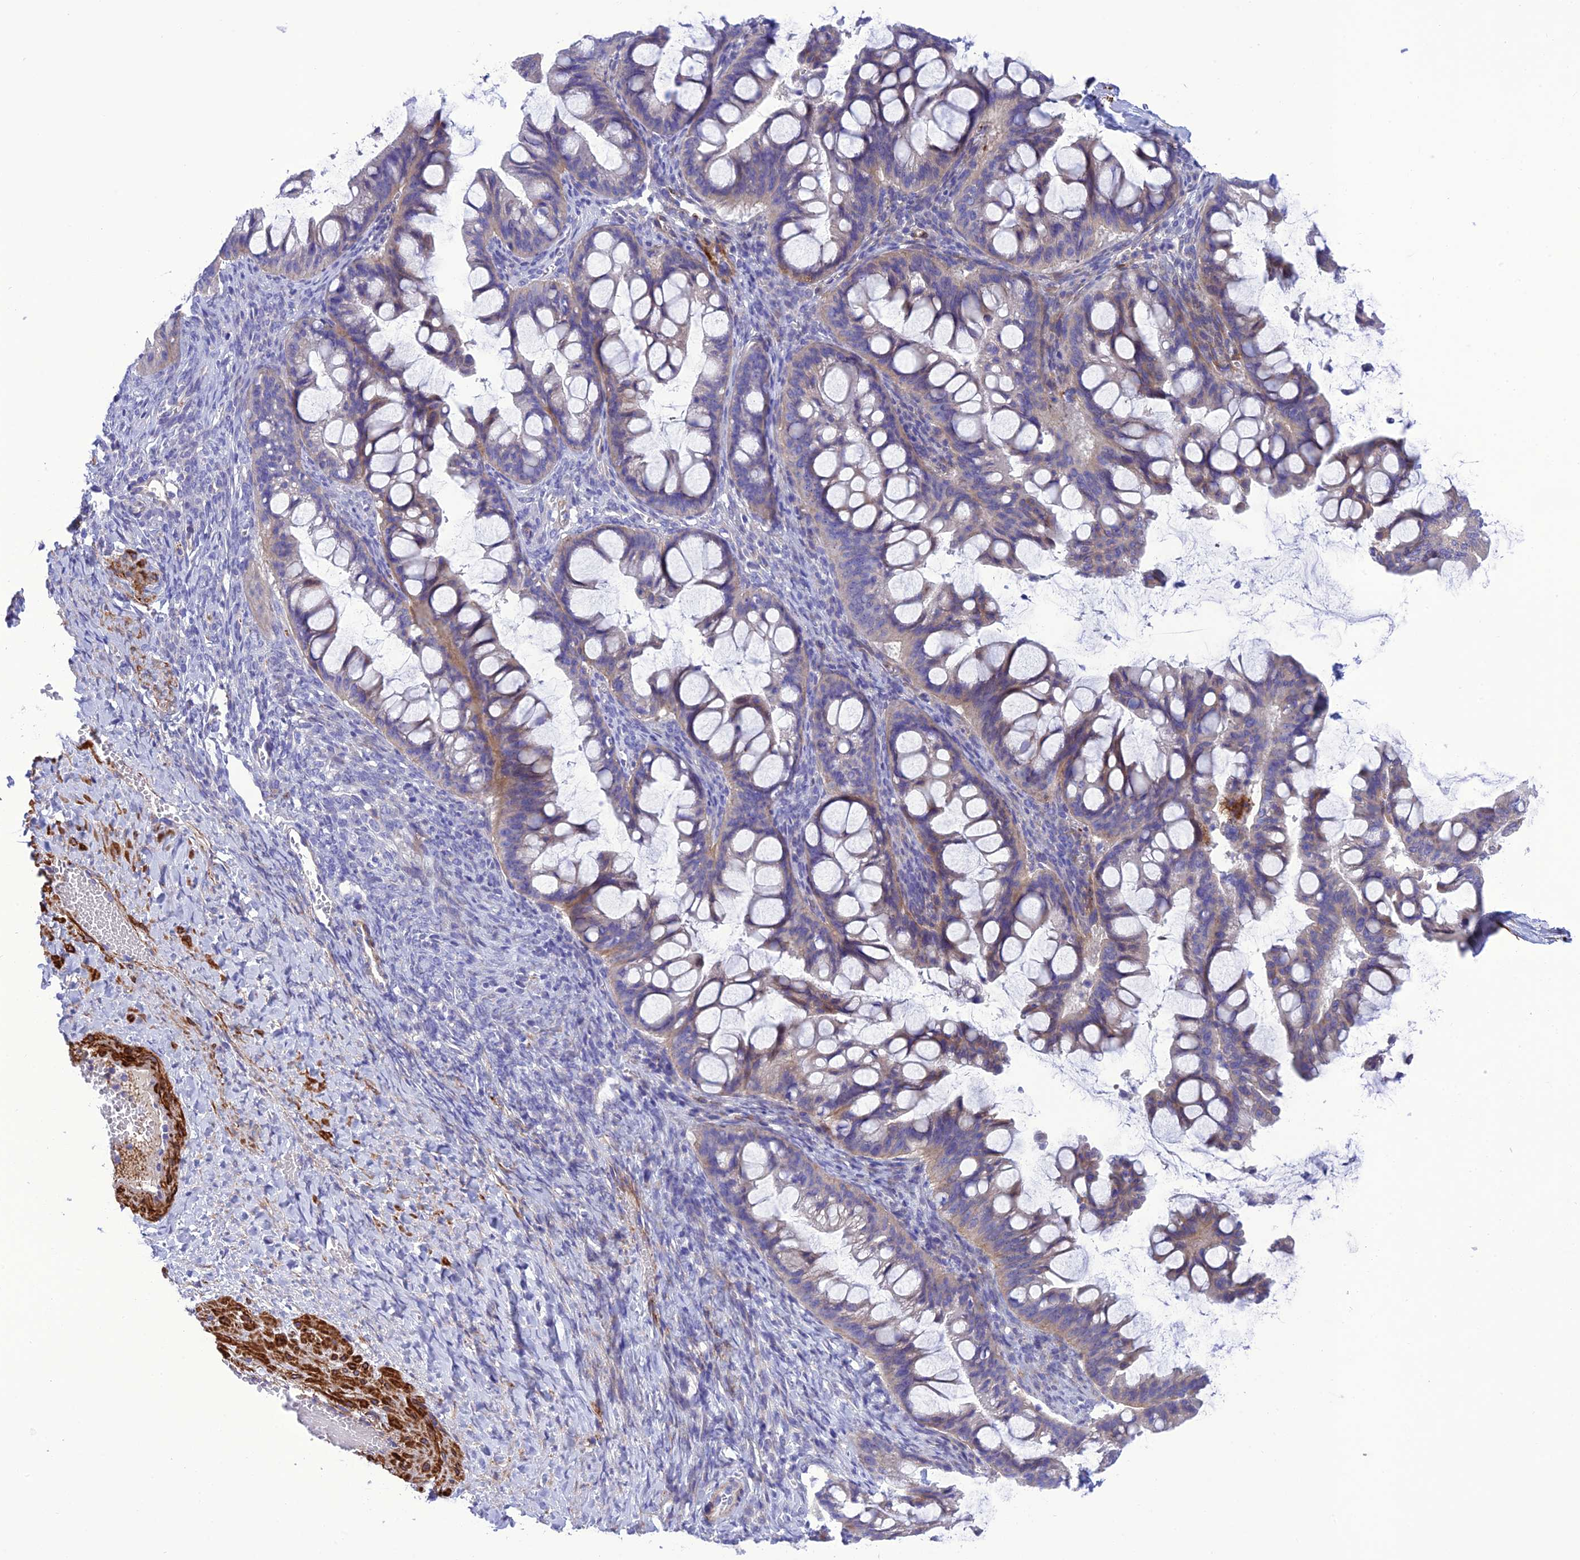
{"staining": {"intensity": "moderate", "quantity": "<25%", "location": "cytoplasmic/membranous"}, "tissue": "ovarian cancer", "cell_type": "Tumor cells", "image_type": "cancer", "snomed": [{"axis": "morphology", "description": "Cystadenocarcinoma, mucinous, NOS"}, {"axis": "topography", "description": "Ovary"}], "caption": "Immunohistochemistry (IHC) micrograph of neoplastic tissue: human mucinous cystadenocarcinoma (ovarian) stained using immunohistochemistry exhibits low levels of moderate protein expression localized specifically in the cytoplasmic/membranous of tumor cells, appearing as a cytoplasmic/membranous brown color.", "gene": "FRA10AC1", "patient": {"sex": "female", "age": 73}}